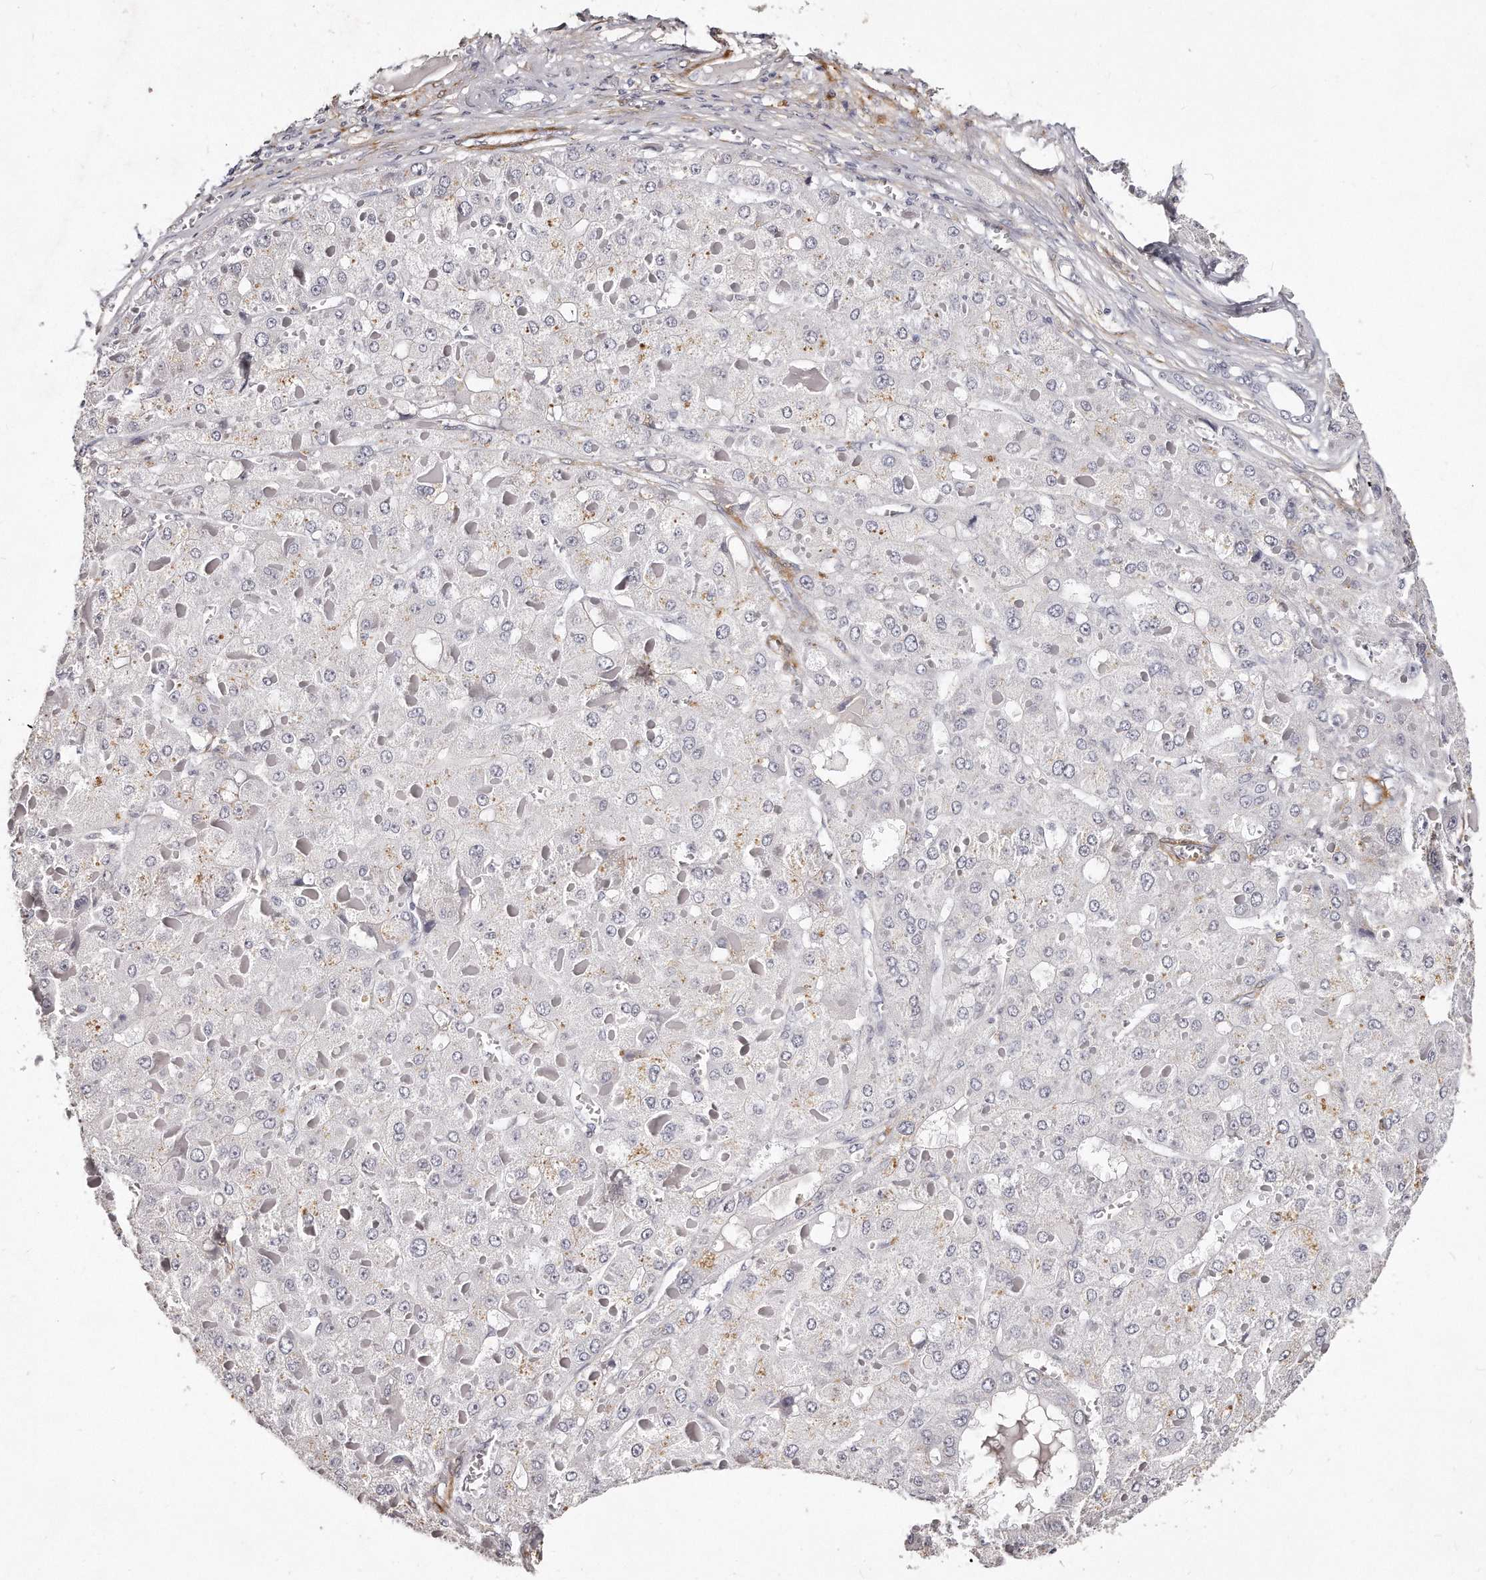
{"staining": {"intensity": "negative", "quantity": "none", "location": "none"}, "tissue": "liver cancer", "cell_type": "Tumor cells", "image_type": "cancer", "snomed": [{"axis": "morphology", "description": "Carcinoma, Hepatocellular, NOS"}, {"axis": "topography", "description": "Liver"}], "caption": "High magnification brightfield microscopy of liver cancer stained with DAB (3,3'-diaminobenzidine) (brown) and counterstained with hematoxylin (blue): tumor cells show no significant expression. (DAB (3,3'-diaminobenzidine) immunohistochemistry visualized using brightfield microscopy, high magnification).", "gene": "LMOD1", "patient": {"sex": "female", "age": 73}}